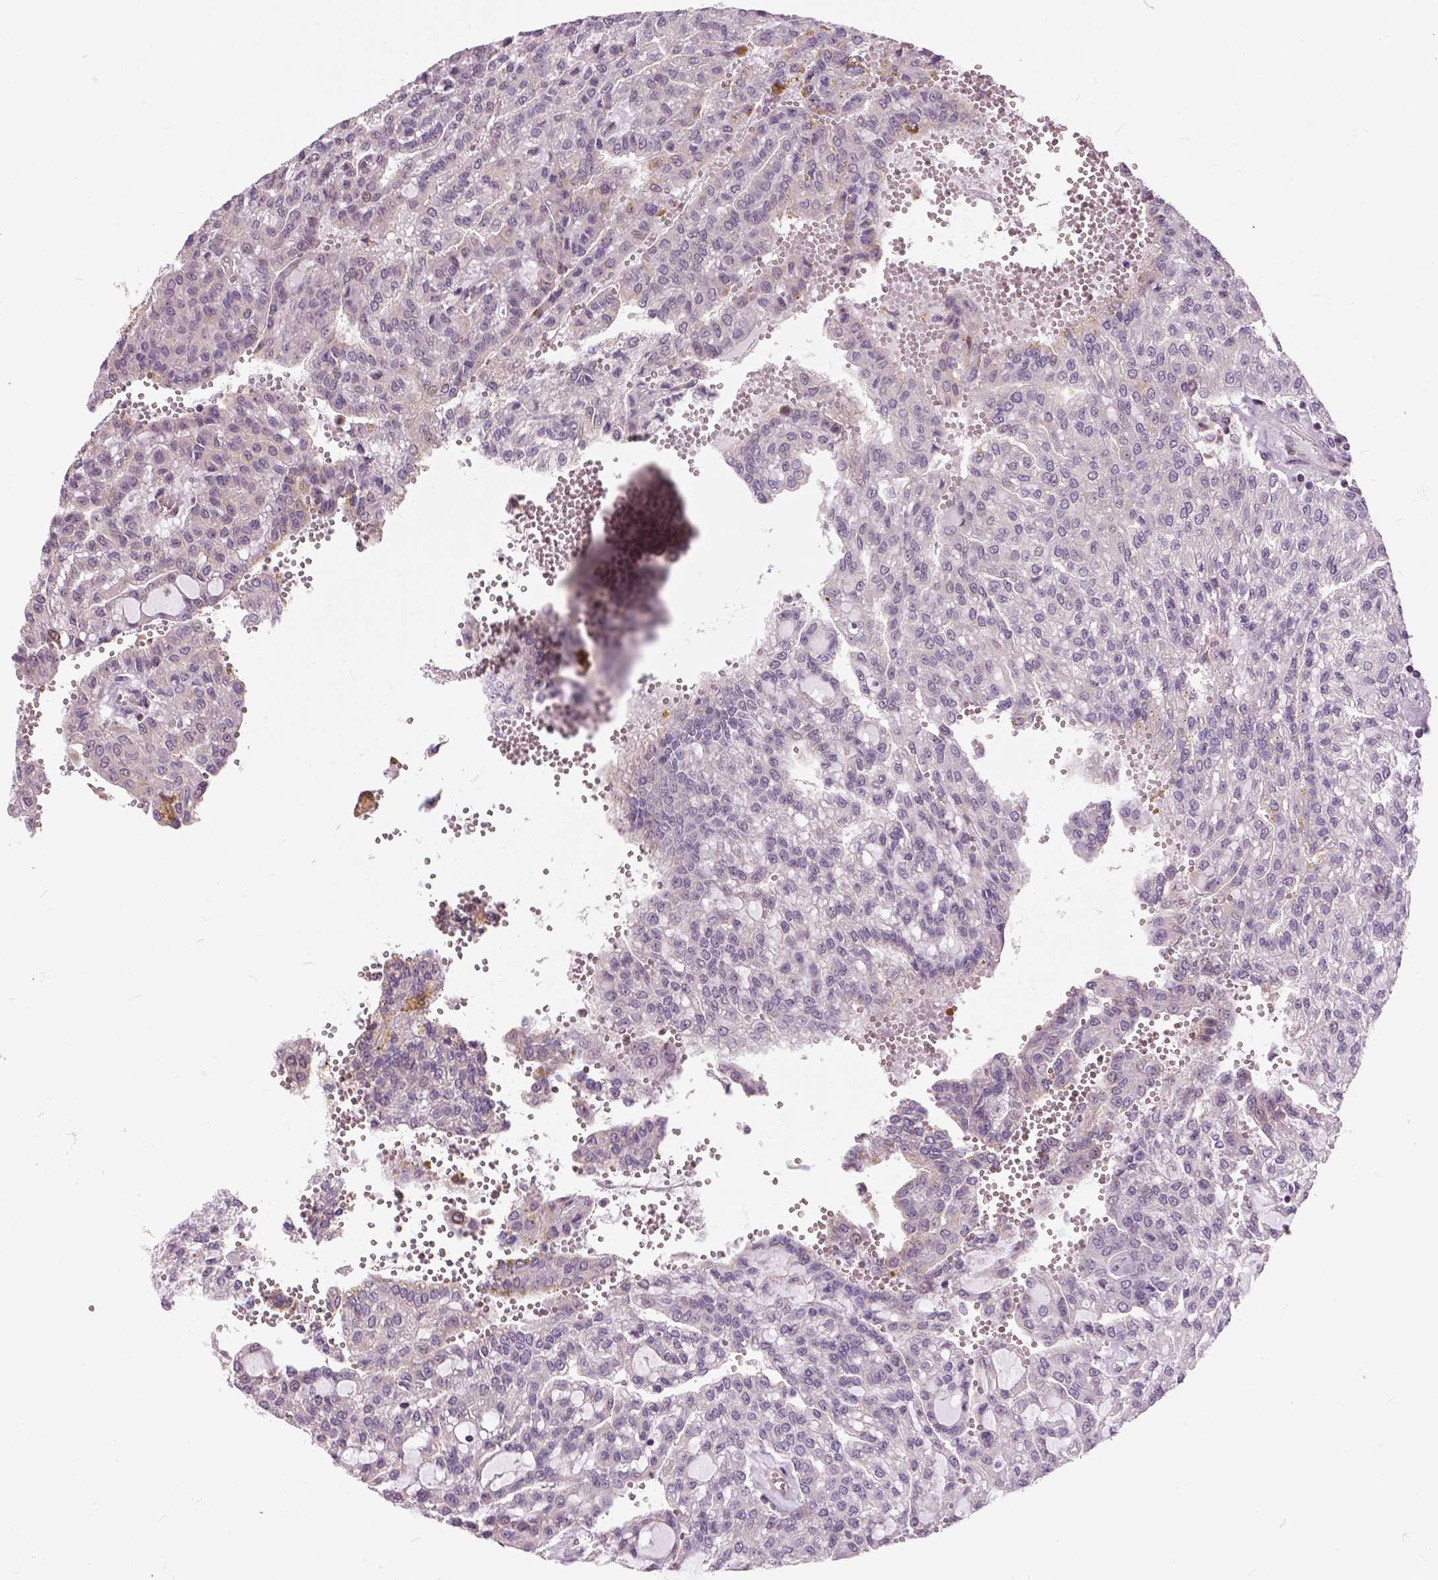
{"staining": {"intensity": "negative", "quantity": "none", "location": "none"}, "tissue": "renal cancer", "cell_type": "Tumor cells", "image_type": "cancer", "snomed": [{"axis": "morphology", "description": "Adenocarcinoma, NOS"}, {"axis": "topography", "description": "Kidney"}], "caption": "This is an immunohistochemistry histopathology image of human renal cancer (adenocarcinoma). There is no expression in tumor cells.", "gene": "ANXA13", "patient": {"sex": "male", "age": 63}}